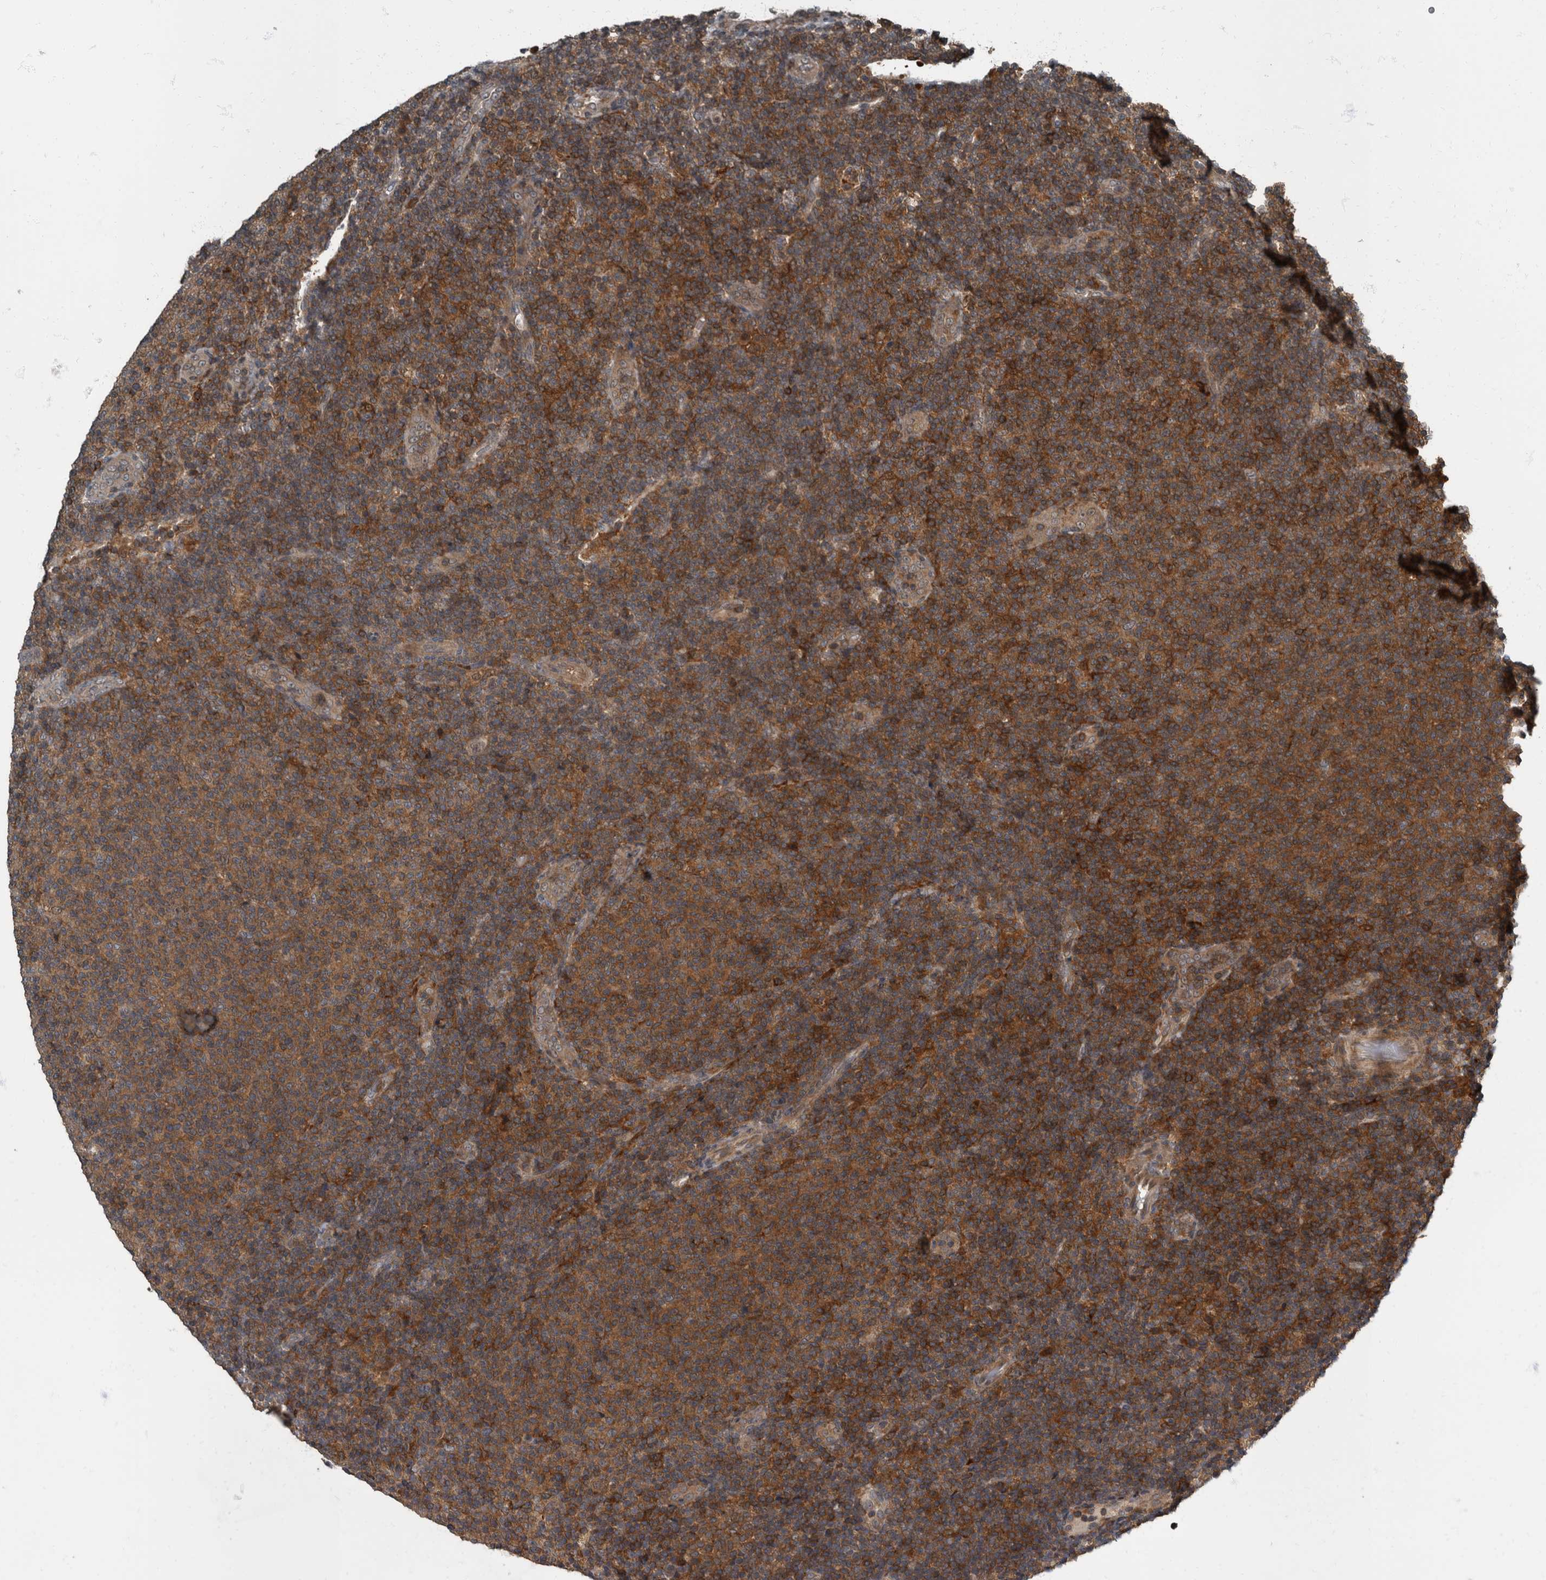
{"staining": {"intensity": "strong", "quantity": ">75%", "location": "cytoplasmic/membranous"}, "tissue": "lymphoma", "cell_type": "Tumor cells", "image_type": "cancer", "snomed": [{"axis": "morphology", "description": "Malignant lymphoma, non-Hodgkin's type, Low grade"}, {"axis": "topography", "description": "Lymph node"}], "caption": "This photomicrograph reveals malignant lymphoma, non-Hodgkin's type (low-grade) stained with IHC to label a protein in brown. The cytoplasmic/membranous of tumor cells show strong positivity for the protein. Nuclei are counter-stained blue.", "gene": "RABGGTB", "patient": {"sex": "male", "age": 66}}